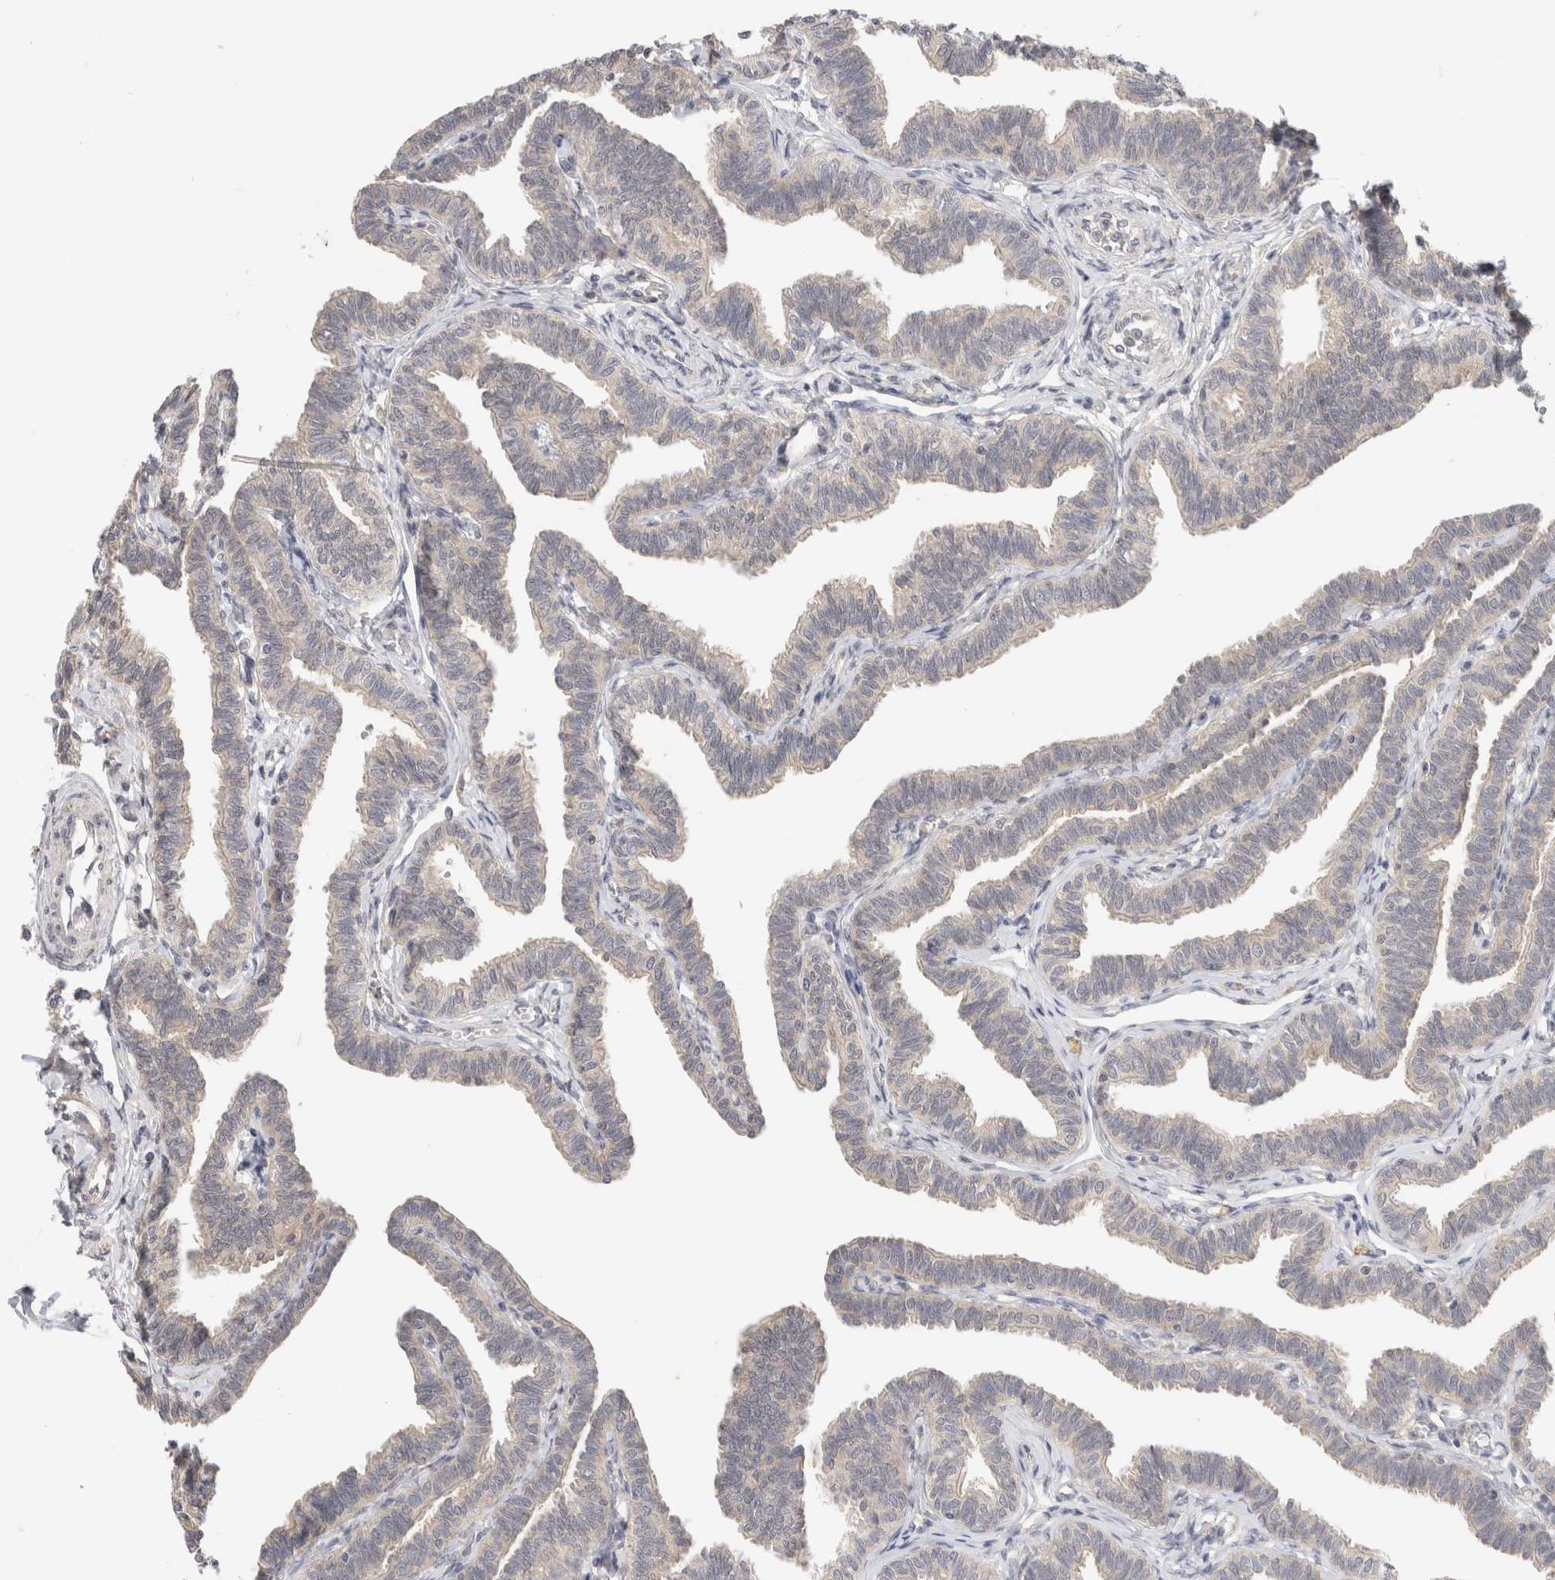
{"staining": {"intensity": "negative", "quantity": "none", "location": "none"}, "tissue": "fallopian tube", "cell_type": "Glandular cells", "image_type": "normal", "snomed": [{"axis": "morphology", "description": "Normal tissue, NOS"}, {"axis": "topography", "description": "Fallopian tube"}, {"axis": "topography", "description": "Ovary"}], "caption": "This is an immunohistochemistry photomicrograph of unremarkable human fallopian tube. There is no expression in glandular cells.", "gene": "CHRM4", "patient": {"sex": "female", "age": 23}}